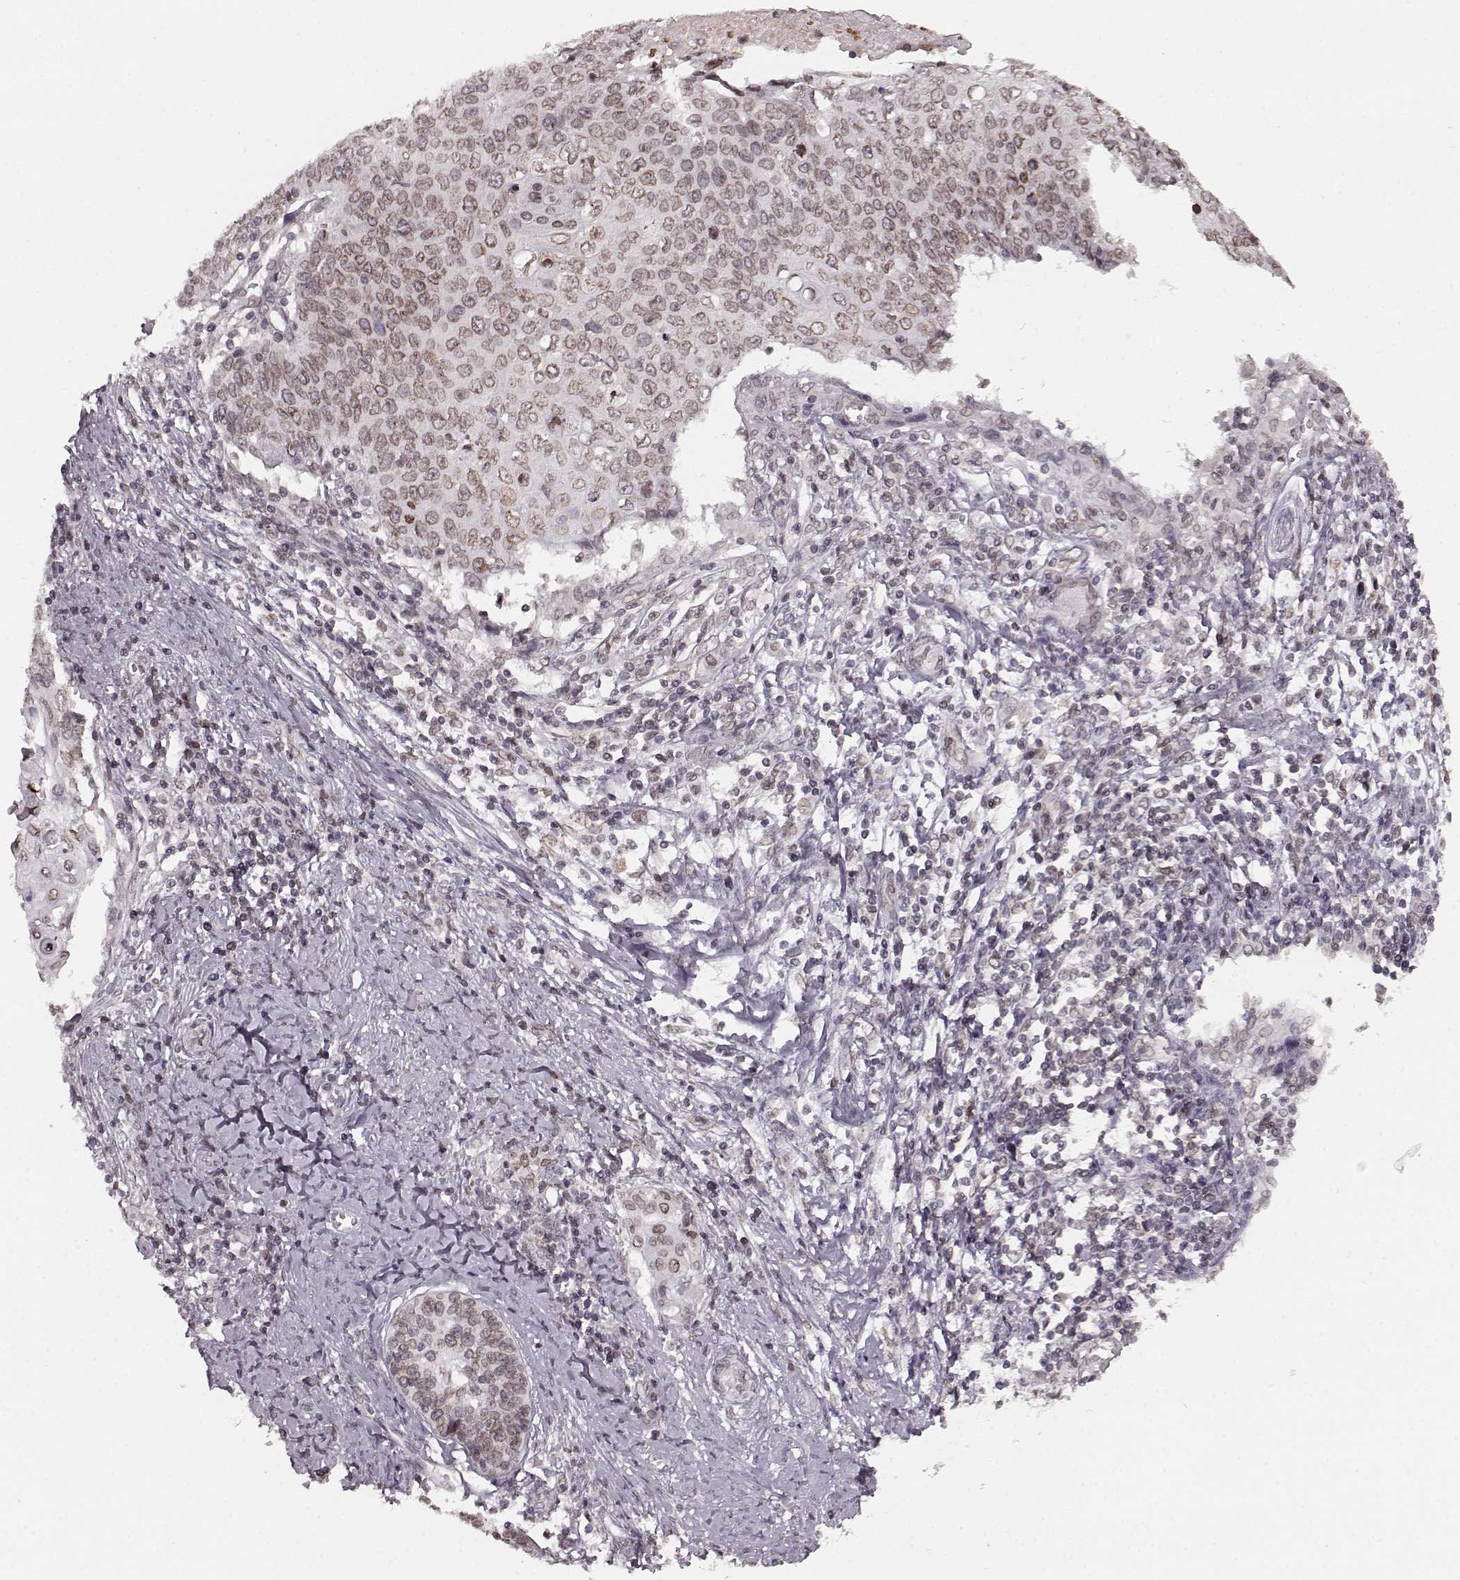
{"staining": {"intensity": "moderate", "quantity": "25%-75%", "location": "cytoplasmic/membranous,nuclear"}, "tissue": "cervical cancer", "cell_type": "Tumor cells", "image_type": "cancer", "snomed": [{"axis": "morphology", "description": "Squamous cell carcinoma, NOS"}, {"axis": "topography", "description": "Cervix"}], "caption": "Immunohistochemistry (IHC) (DAB (3,3'-diaminobenzidine)) staining of human squamous cell carcinoma (cervical) reveals moderate cytoplasmic/membranous and nuclear protein positivity in approximately 25%-75% of tumor cells.", "gene": "DCAF12", "patient": {"sex": "female", "age": 39}}